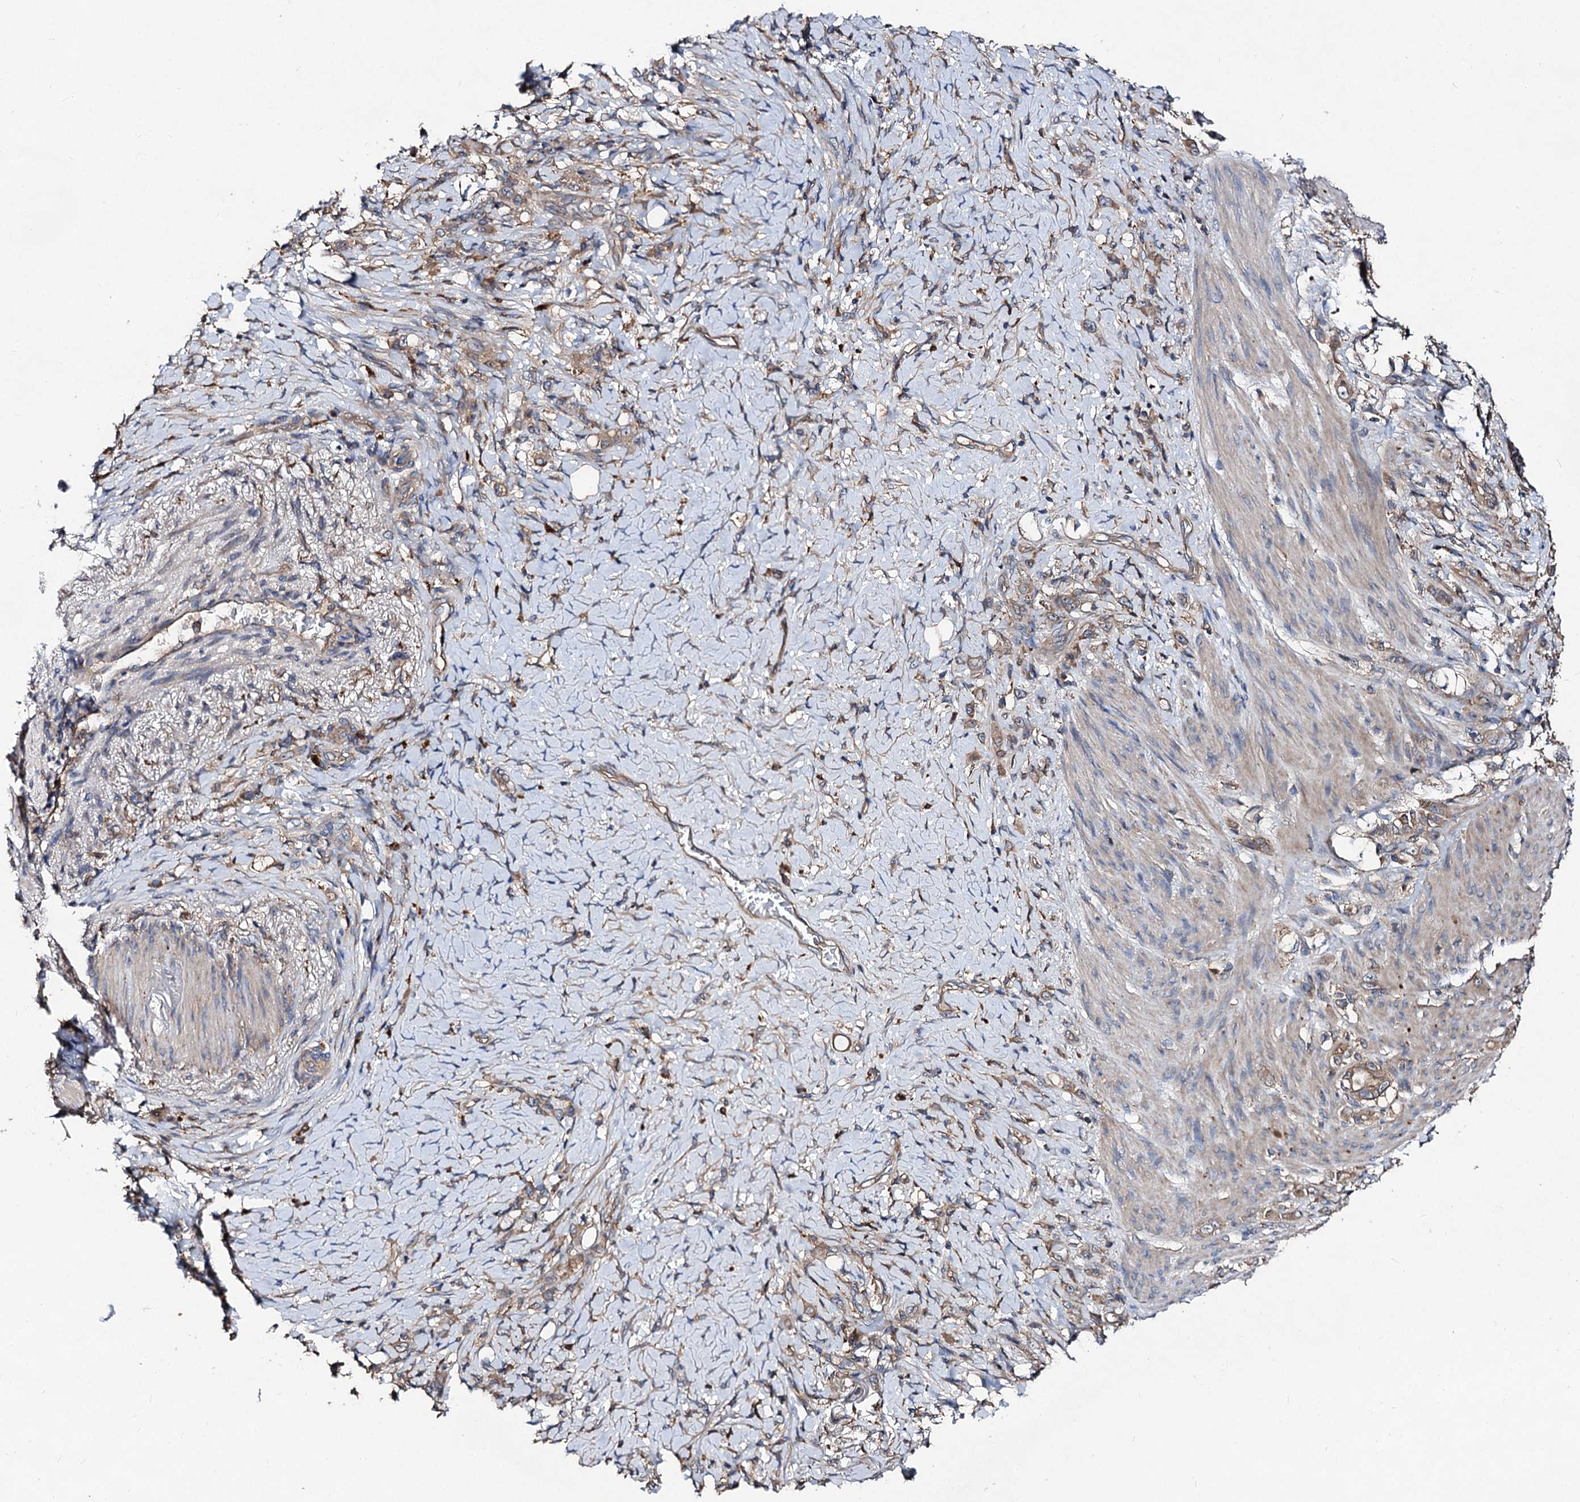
{"staining": {"intensity": "weak", "quantity": ">75%", "location": "cytoplasmic/membranous"}, "tissue": "stomach cancer", "cell_type": "Tumor cells", "image_type": "cancer", "snomed": [{"axis": "morphology", "description": "Adenocarcinoma, NOS"}, {"axis": "topography", "description": "Stomach"}], "caption": "High-power microscopy captured an immunohistochemistry (IHC) histopathology image of stomach cancer (adenocarcinoma), revealing weak cytoplasmic/membranous staining in about >75% of tumor cells. The protein is shown in brown color, while the nuclei are stained blue.", "gene": "VPS29", "patient": {"sex": "female", "age": 79}}